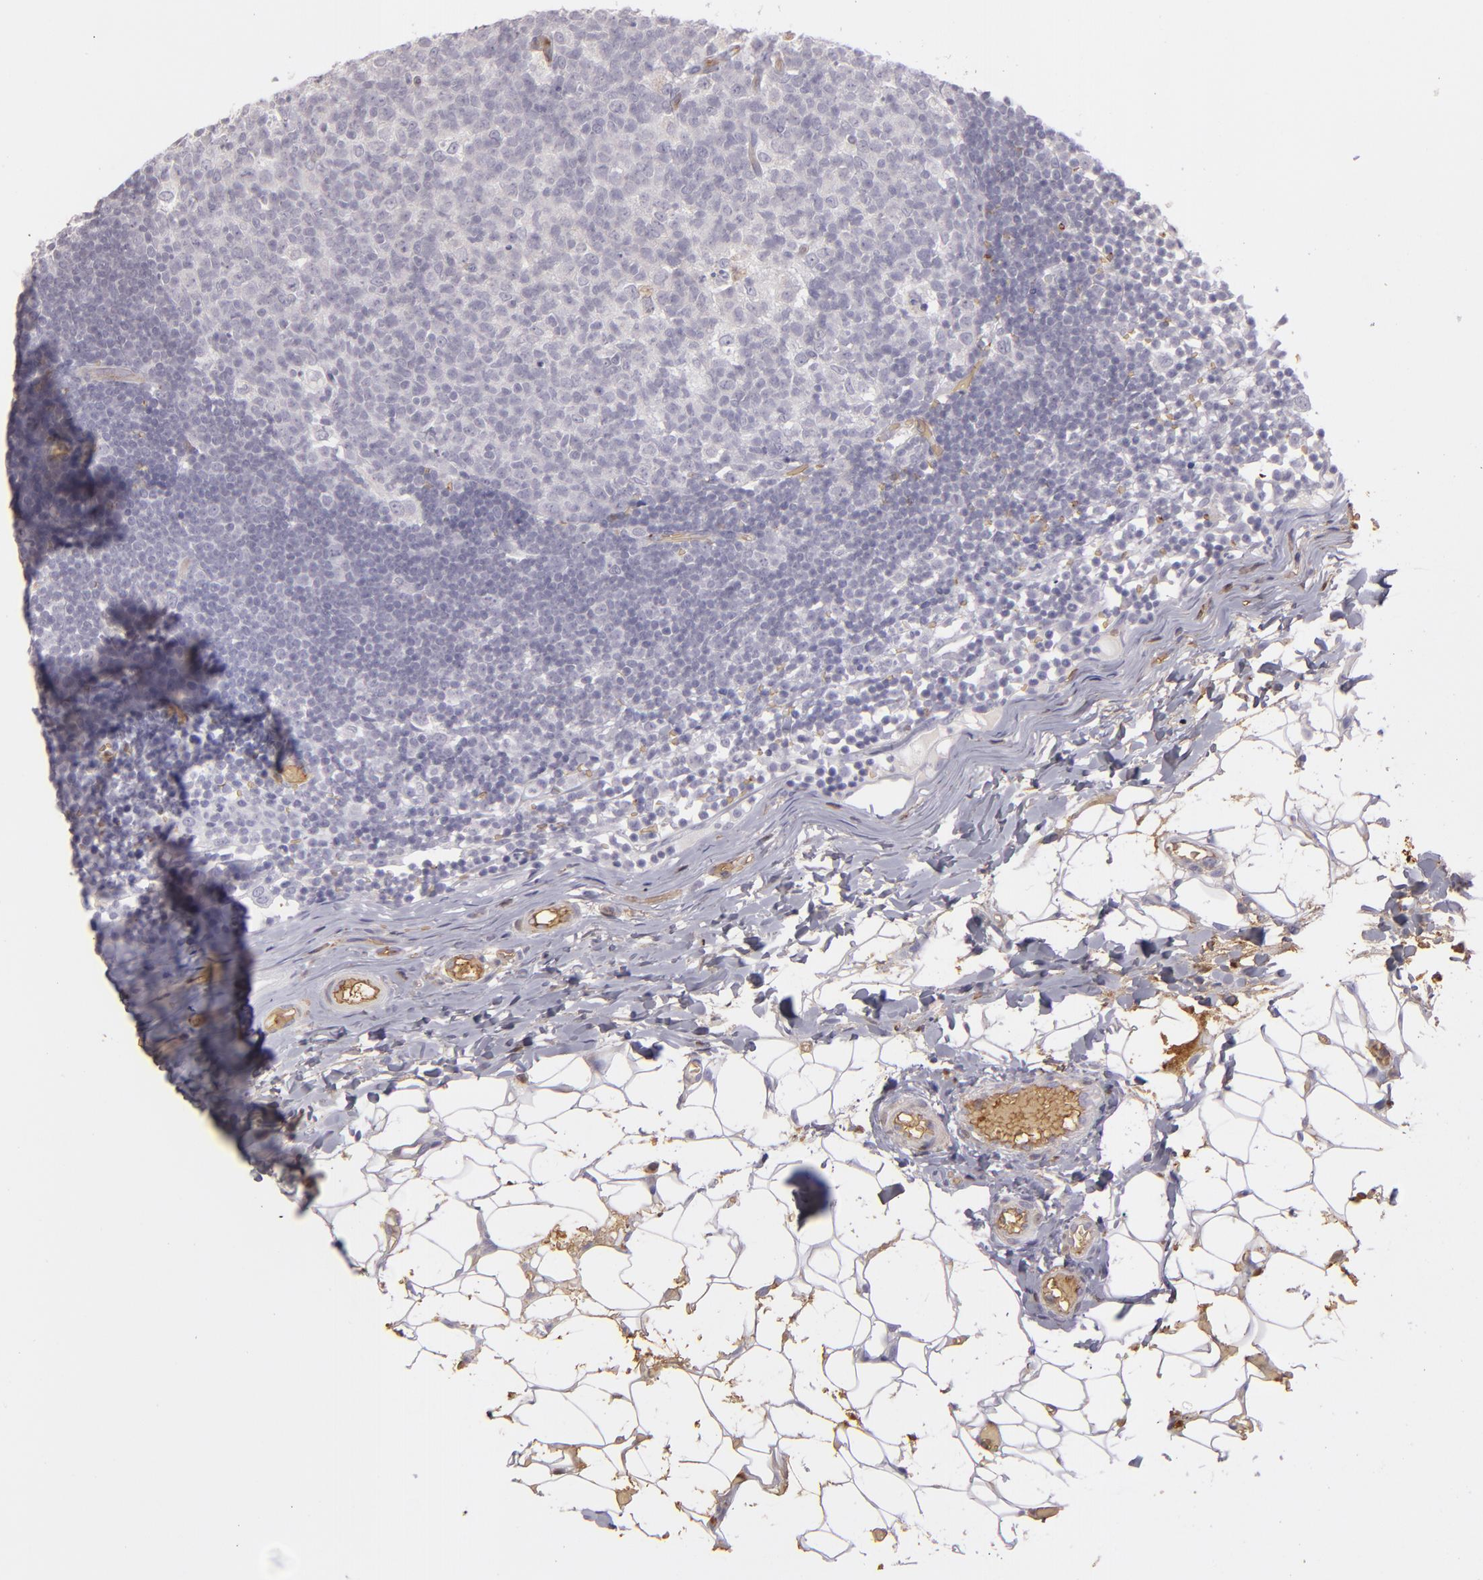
{"staining": {"intensity": "negative", "quantity": "none", "location": "none"}, "tissue": "lymph node", "cell_type": "Germinal center cells", "image_type": "normal", "snomed": [{"axis": "morphology", "description": "Normal tissue, NOS"}, {"axis": "morphology", "description": "Inflammation, NOS"}, {"axis": "topography", "description": "Lymph node"}, {"axis": "topography", "description": "Salivary gland"}], "caption": "DAB immunohistochemical staining of unremarkable human lymph node exhibits no significant positivity in germinal center cells. (IHC, brightfield microscopy, high magnification).", "gene": "ACE", "patient": {"sex": "male", "age": 3}}